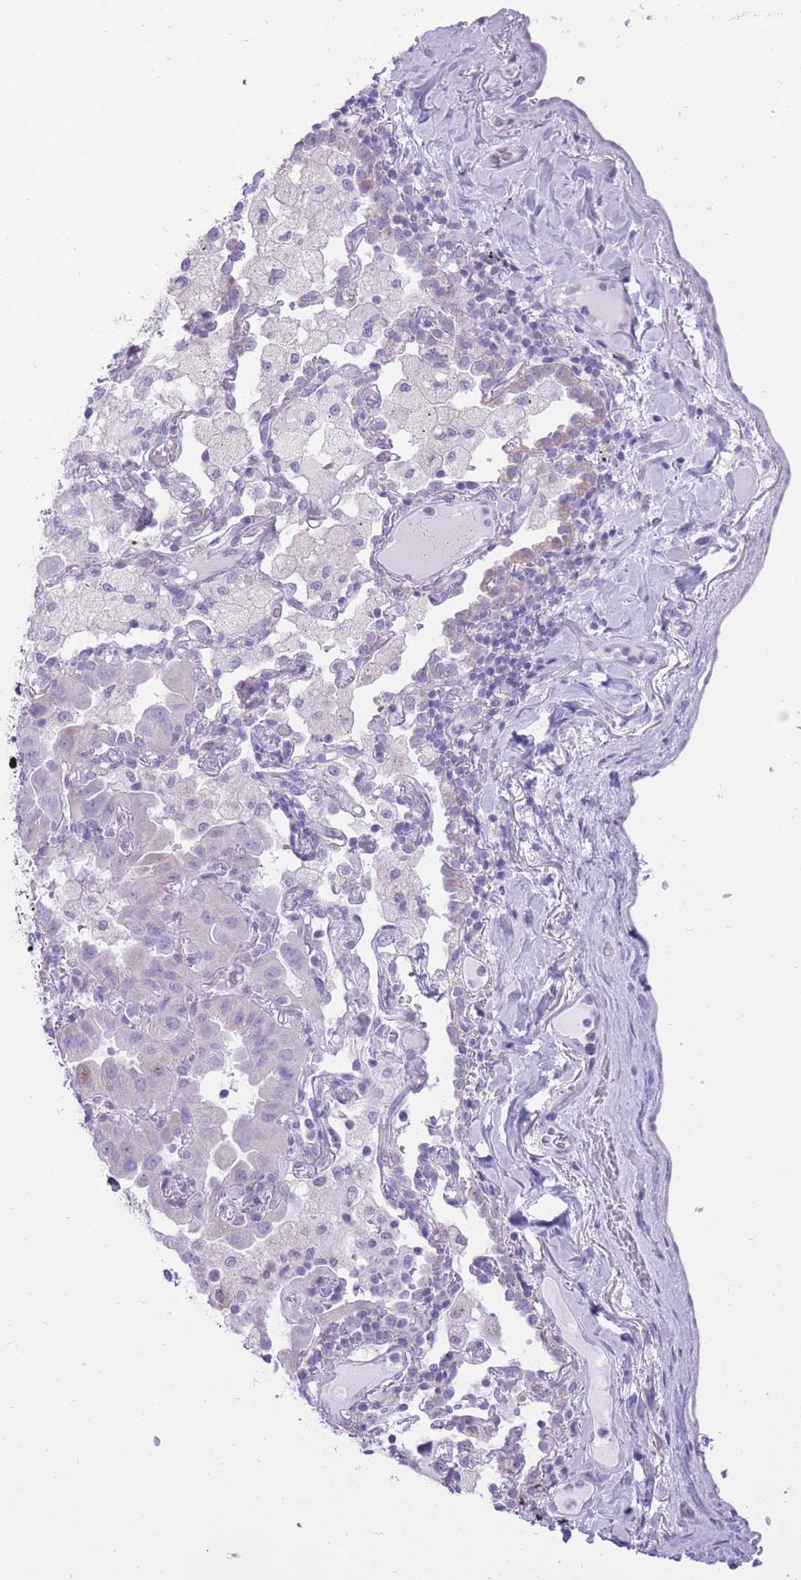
{"staining": {"intensity": "negative", "quantity": "none", "location": "none"}, "tissue": "lung cancer", "cell_type": "Tumor cells", "image_type": "cancer", "snomed": [{"axis": "morphology", "description": "Adenocarcinoma, NOS"}, {"axis": "topography", "description": "Lung"}], "caption": "The micrograph reveals no significant positivity in tumor cells of lung cancer (adenocarcinoma).", "gene": "SLC4A4", "patient": {"sex": "male", "age": 64}}